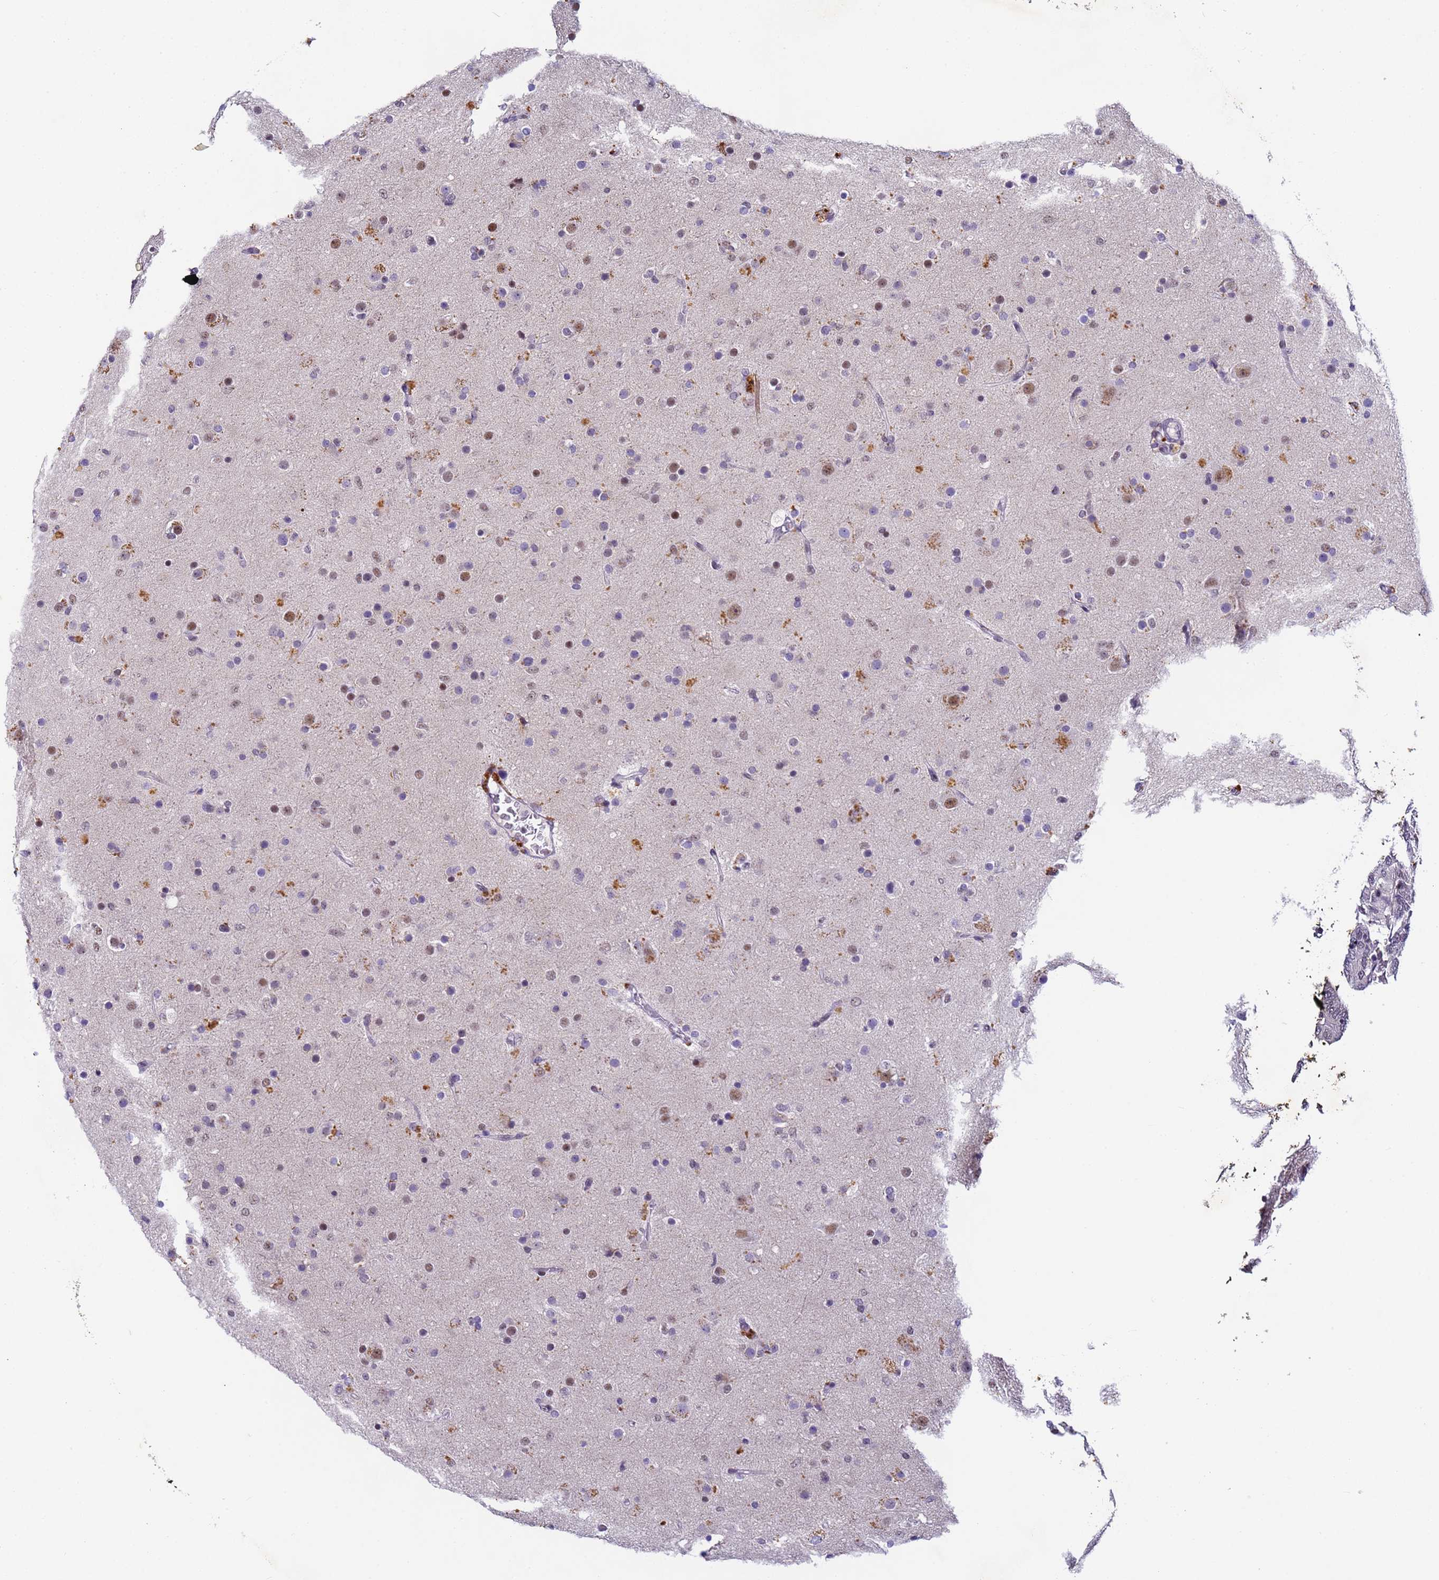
{"staining": {"intensity": "negative", "quantity": "none", "location": "none"}, "tissue": "glioma", "cell_type": "Tumor cells", "image_type": "cancer", "snomed": [{"axis": "morphology", "description": "Glioma, malignant, Low grade"}, {"axis": "topography", "description": "Brain"}], "caption": "Tumor cells show no significant protein positivity in malignant glioma (low-grade). Nuclei are stained in blue.", "gene": "FNBP4", "patient": {"sex": "male", "age": 65}}